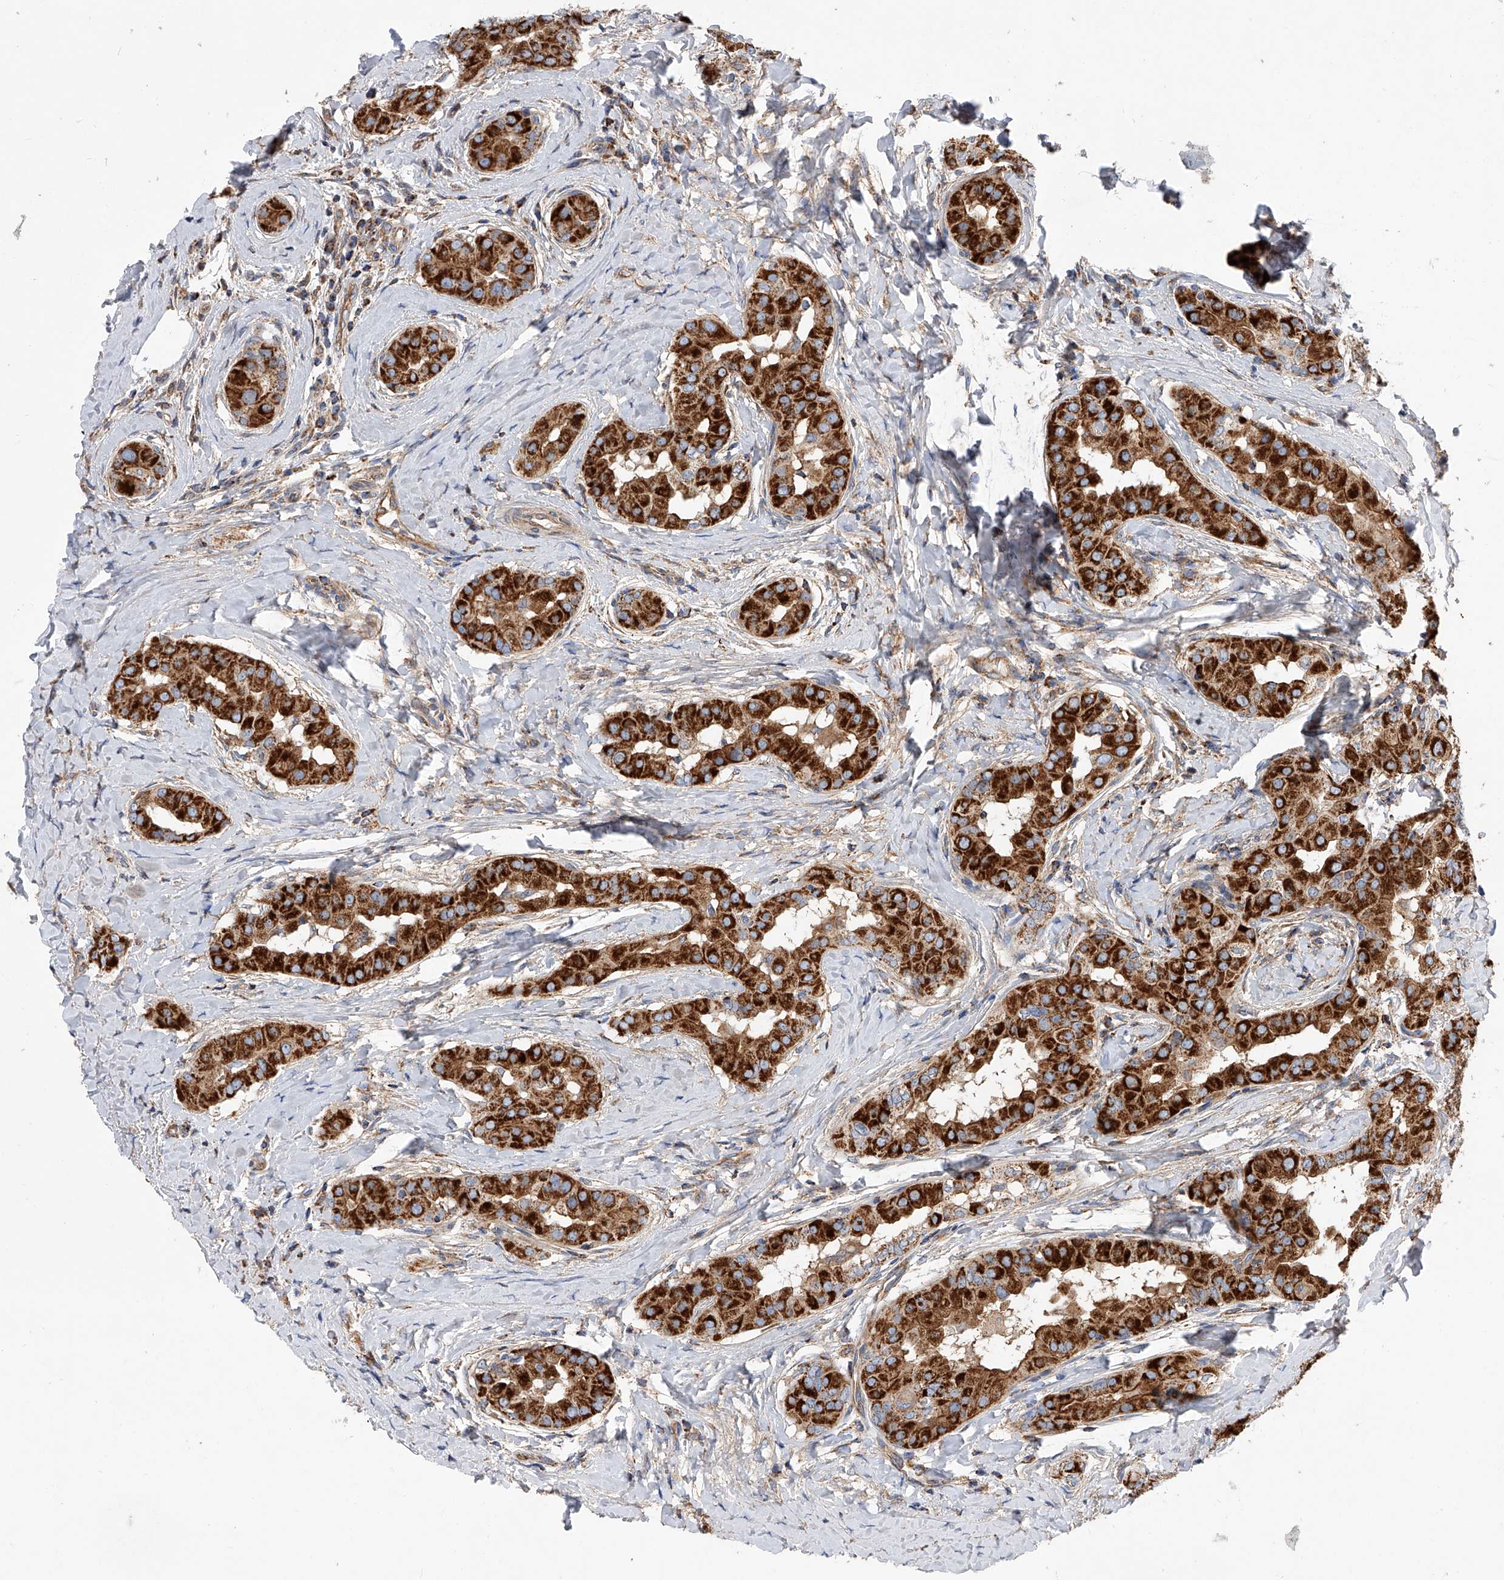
{"staining": {"intensity": "strong", "quantity": ">75%", "location": "cytoplasmic/membranous"}, "tissue": "thyroid cancer", "cell_type": "Tumor cells", "image_type": "cancer", "snomed": [{"axis": "morphology", "description": "Papillary adenocarcinoma, NOS"}, {"axis": "topography", "description": "Thyroid gland"}], "caption": "Strong cytoplasmic/membranous expression is present in approximately >75% of tumor cells in thyroid cancer.", "gene": "PDSS2", "patient": {"sex": "male", "age": 33}}